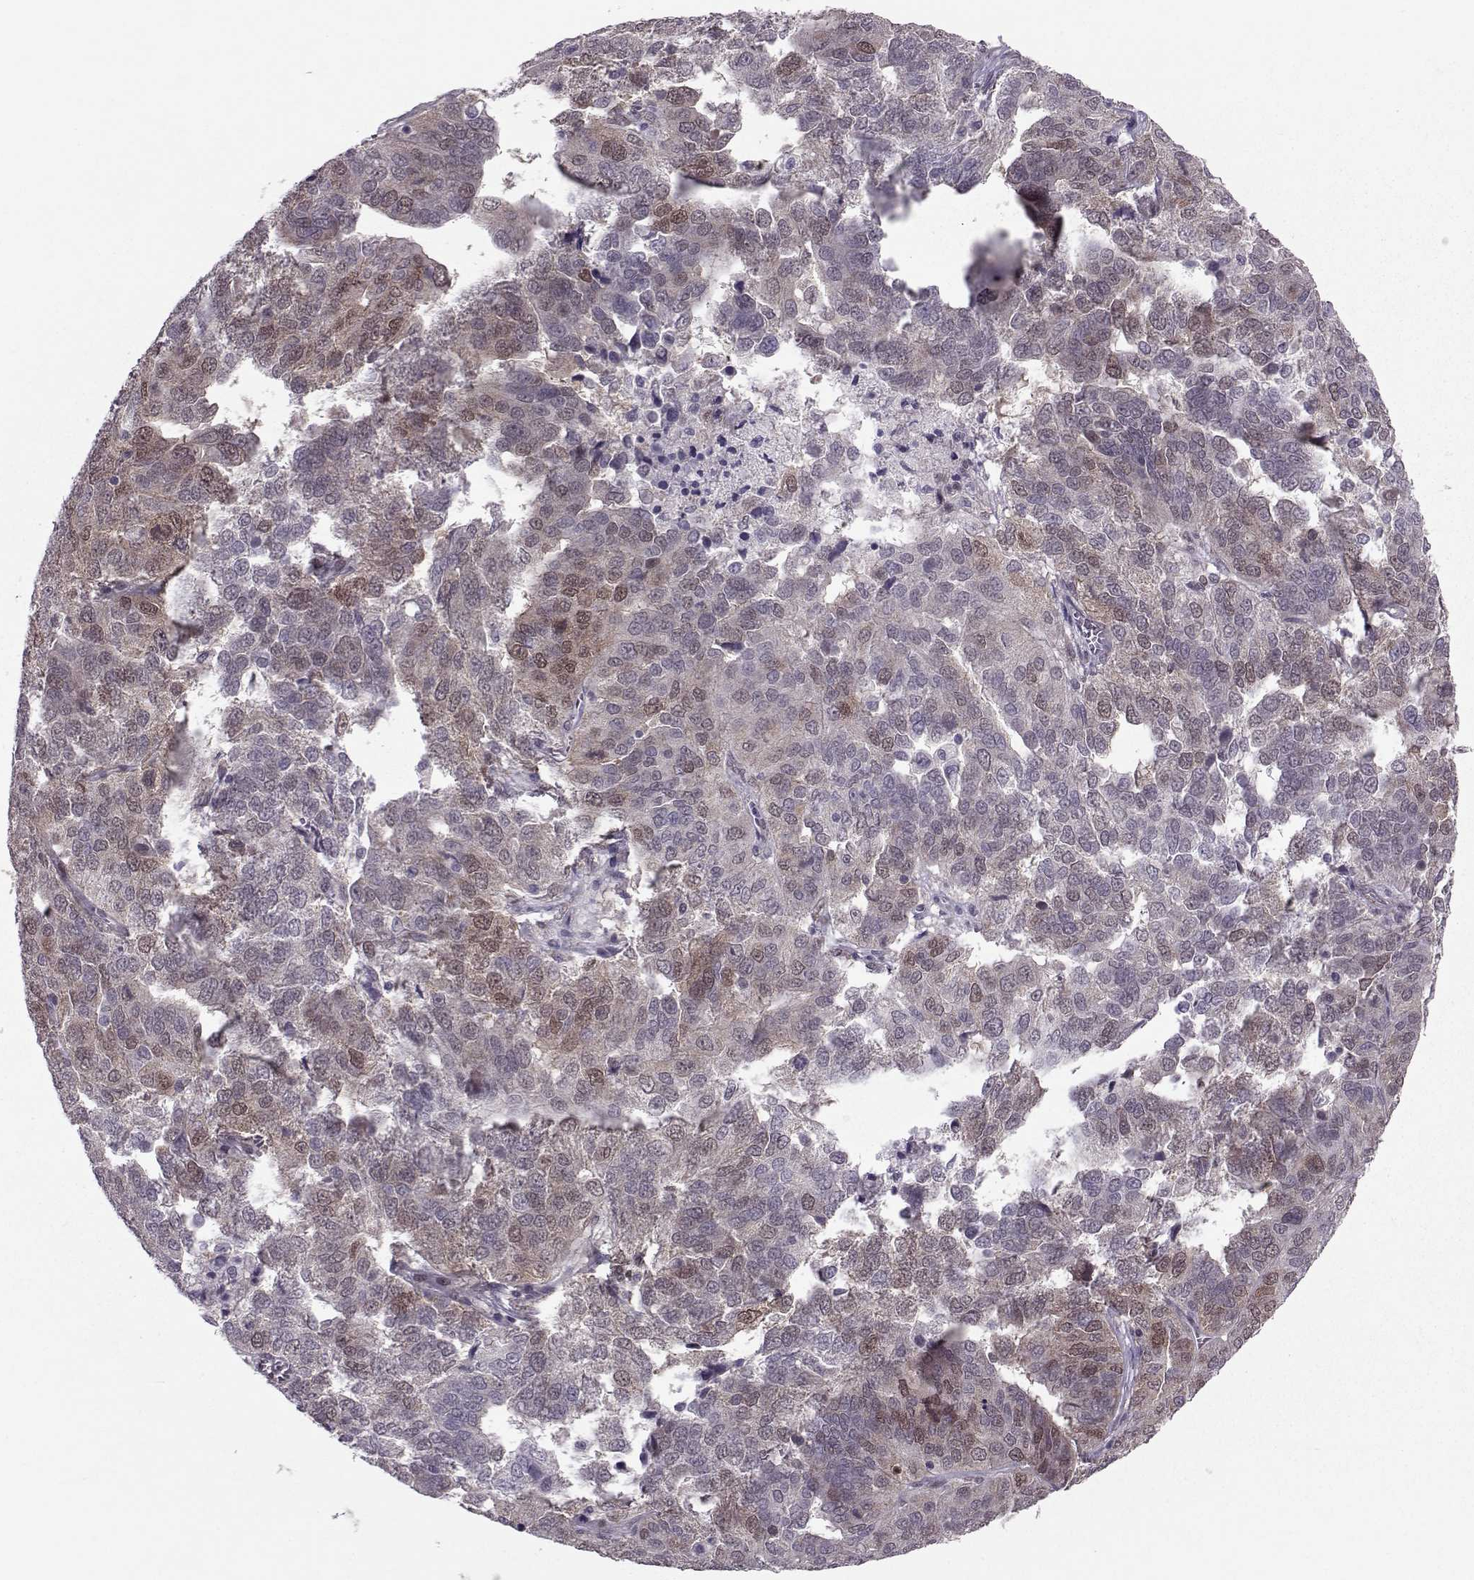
{"staining": {"intensity": "moderate", "quantity": "25%-75%", "location": "cytoplasmic/membranous,nuclear"}, "tissue": "ovarian cancer", "cell_type": "Tumor cells", "image_type": "cancer", "snomed": [{"axis": "morphology", "description": "Carcinoma, endometroid"}, {"axis": "topography", "description": "Soft tissue"}, {"axis": "topography", "description": "Ovary"}], "caption": "DAB (3,3'-diaminobenzidine) immunohistochemical staining of ovarian cancer displays moderate cytoplasmic/membranous and nuclear protein expression in approximately 25%-75% of tumor cells.", "gene": "CDK4", "patient": {"sex": "female", "age": 52}}